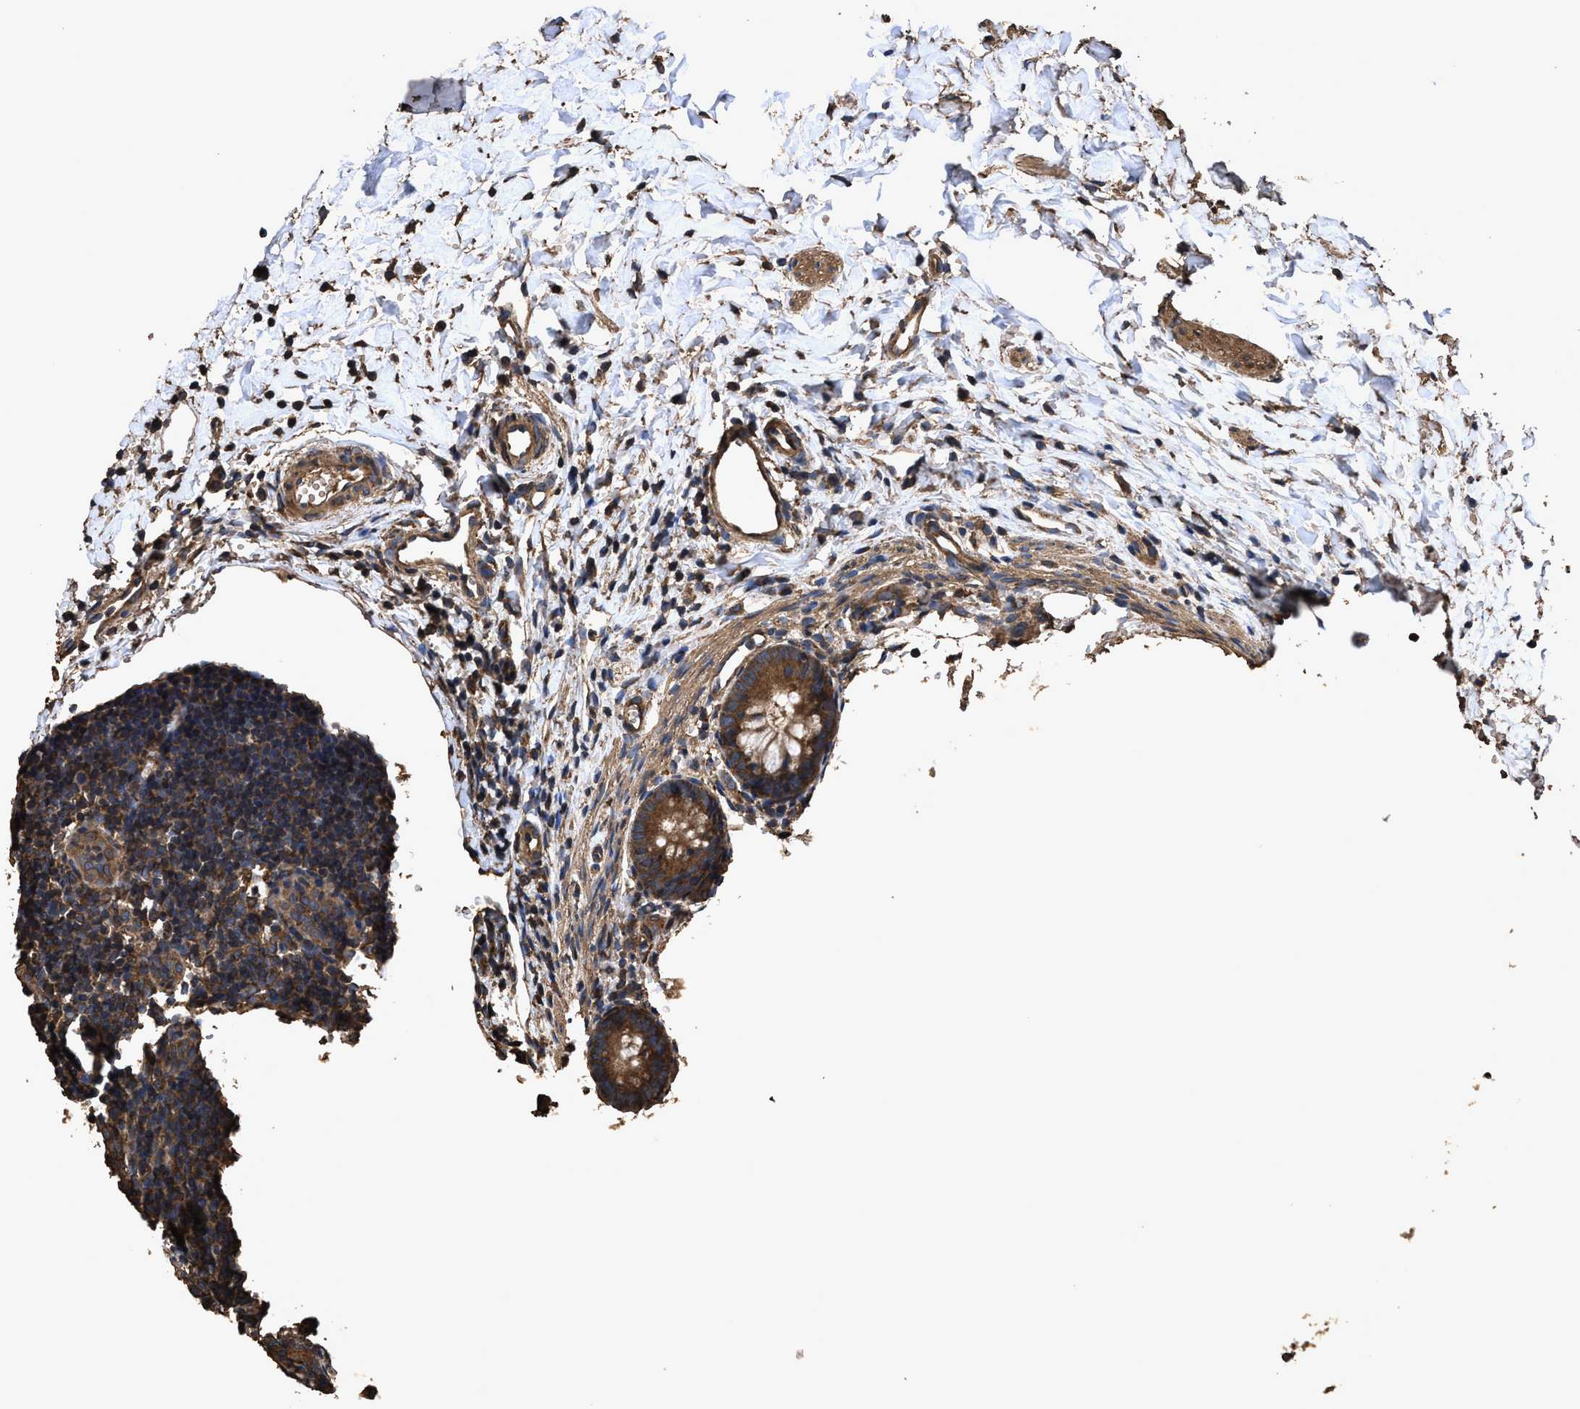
{"staining": {"intensity": "strong", "quantity": ">75%", "location": "cytoplasmic/membranous"}, "tissue": "appendix", "cell_type": "Glandular cells", "image_type": "normal", "snomed": [{"axis": "morphology", "description": "Normal tissue, NOS"}, {"axis": "topography", "description": "Appendix"}], "caption": "Glandular cells demonstrate strong cytoplasmic/membranous positivity in about >75% of cells in benign appendix. (DAB = brown stain, brightfield microscopy at high magnification).", "gene": "ZMYND19", "patient": {"sex": "male", "age": 1}}